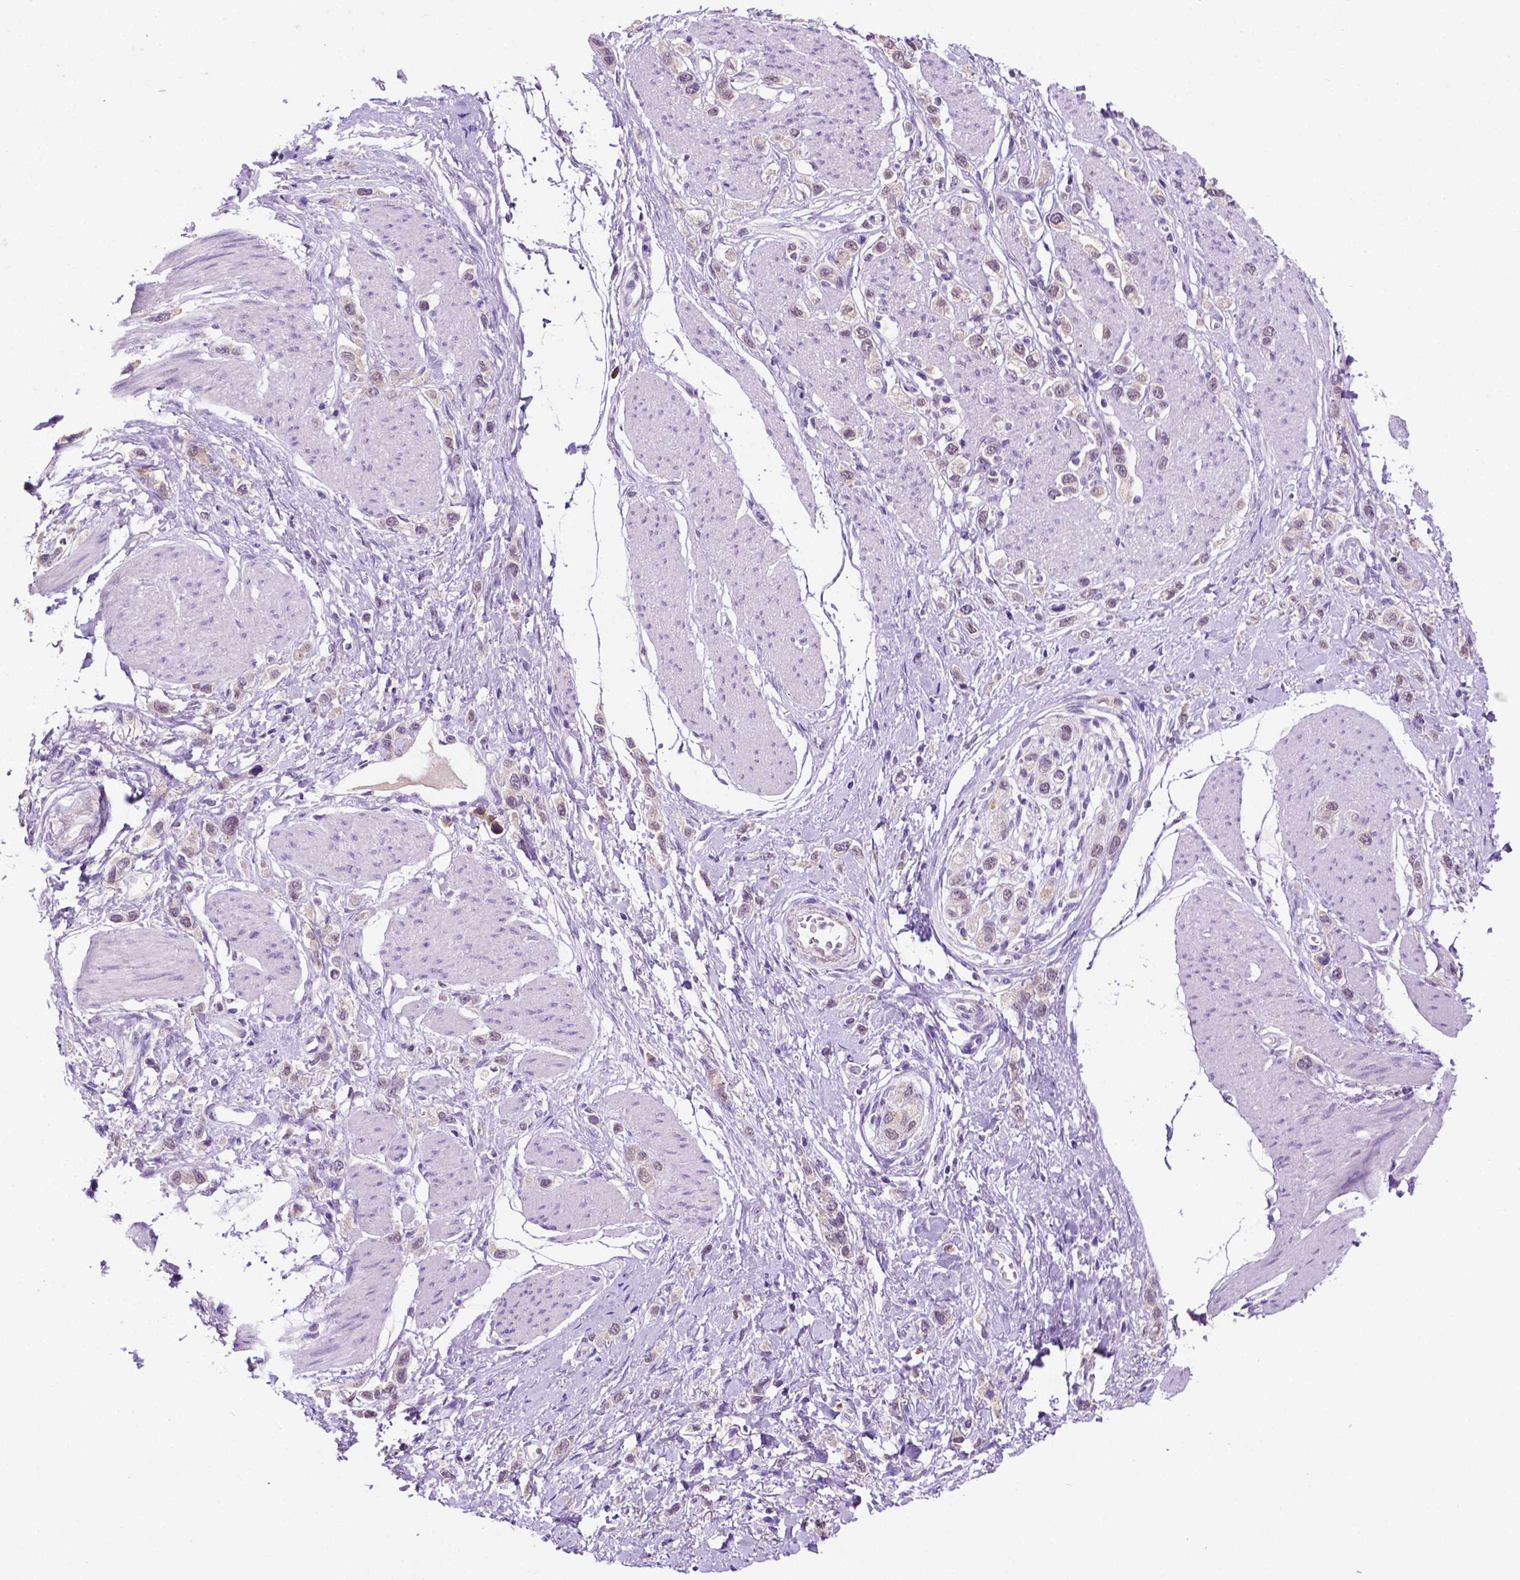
{"staining": {"intensity": "negative", "quantity": "none", "location": "none"}, "tissue": "stomach cancer", "cell_type": "Tumor cells", "image_type": "cancer", "snomed": [{"axis": "morphology", "description": "Adenocarcinoma, NOS"}, {"axis": "topography", "description": "Stomach"}], "caption": "Histopathology image shows no protein expression in tumor cells of adenocarcinoma (stomach) tissue.", "gene": "MMP27", "patient": {"sex": "female", "age": 65}}